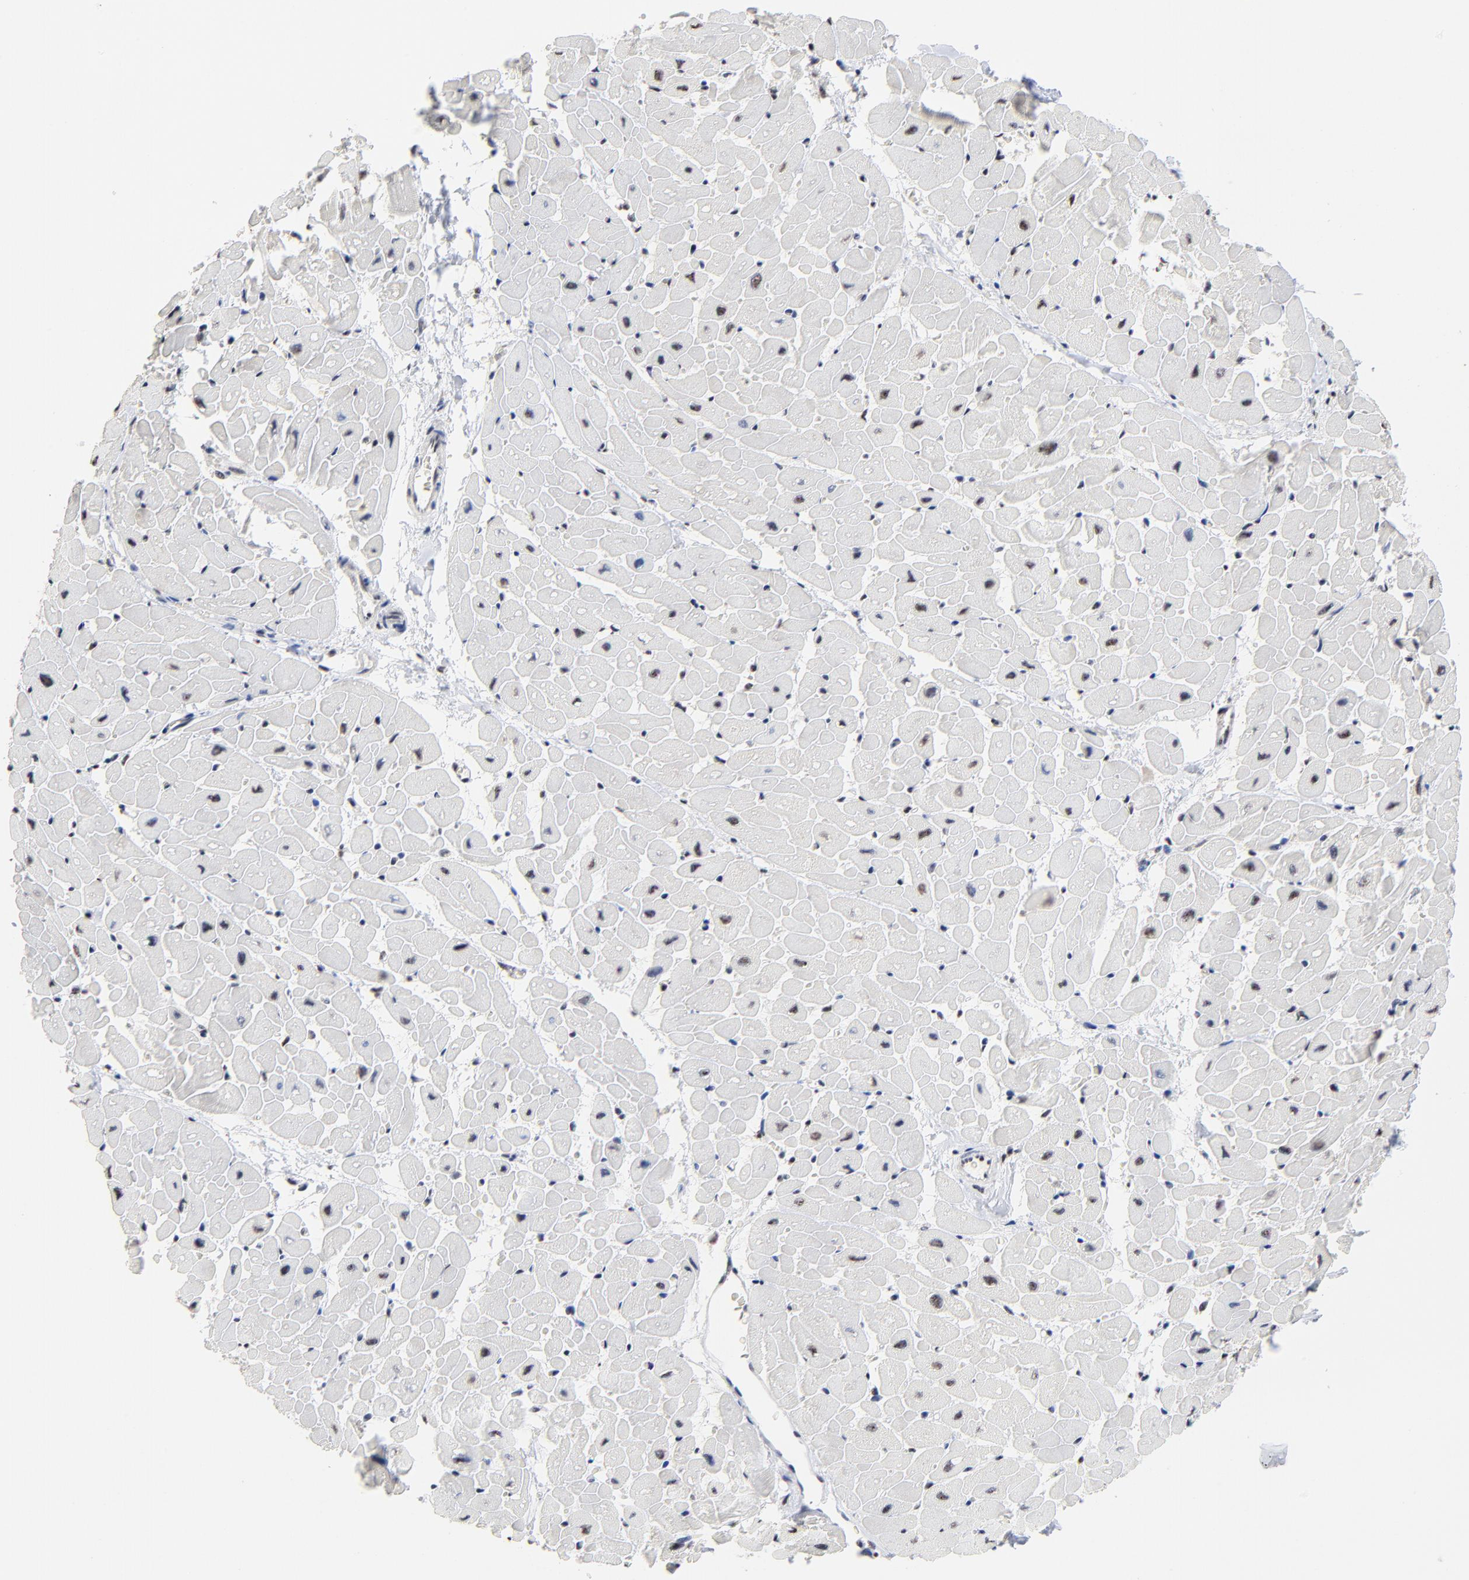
{"staining": {"intensity": "weak", "quantity": "<25%", "location": "nuclear"}, "tissue": "heart muscle", "cell_type": "Cardiomyocytes", "image_type": "normal", "snomed": [{"axis": "morphology", "description": "Normal tissue, NOS"}, {"axis": "topography", "description": "Heart"}], "caption": "A photomicrograph of human heart muscle is negative for staining in cardiomyocytes. The staining is performed using DAB (3,3'-diaminobenzidine) brown chromogen with nuclei counter-stained in using hematoxylin.", "gene": "MBD4", "patient": {"sex": "male", "age": 45}}